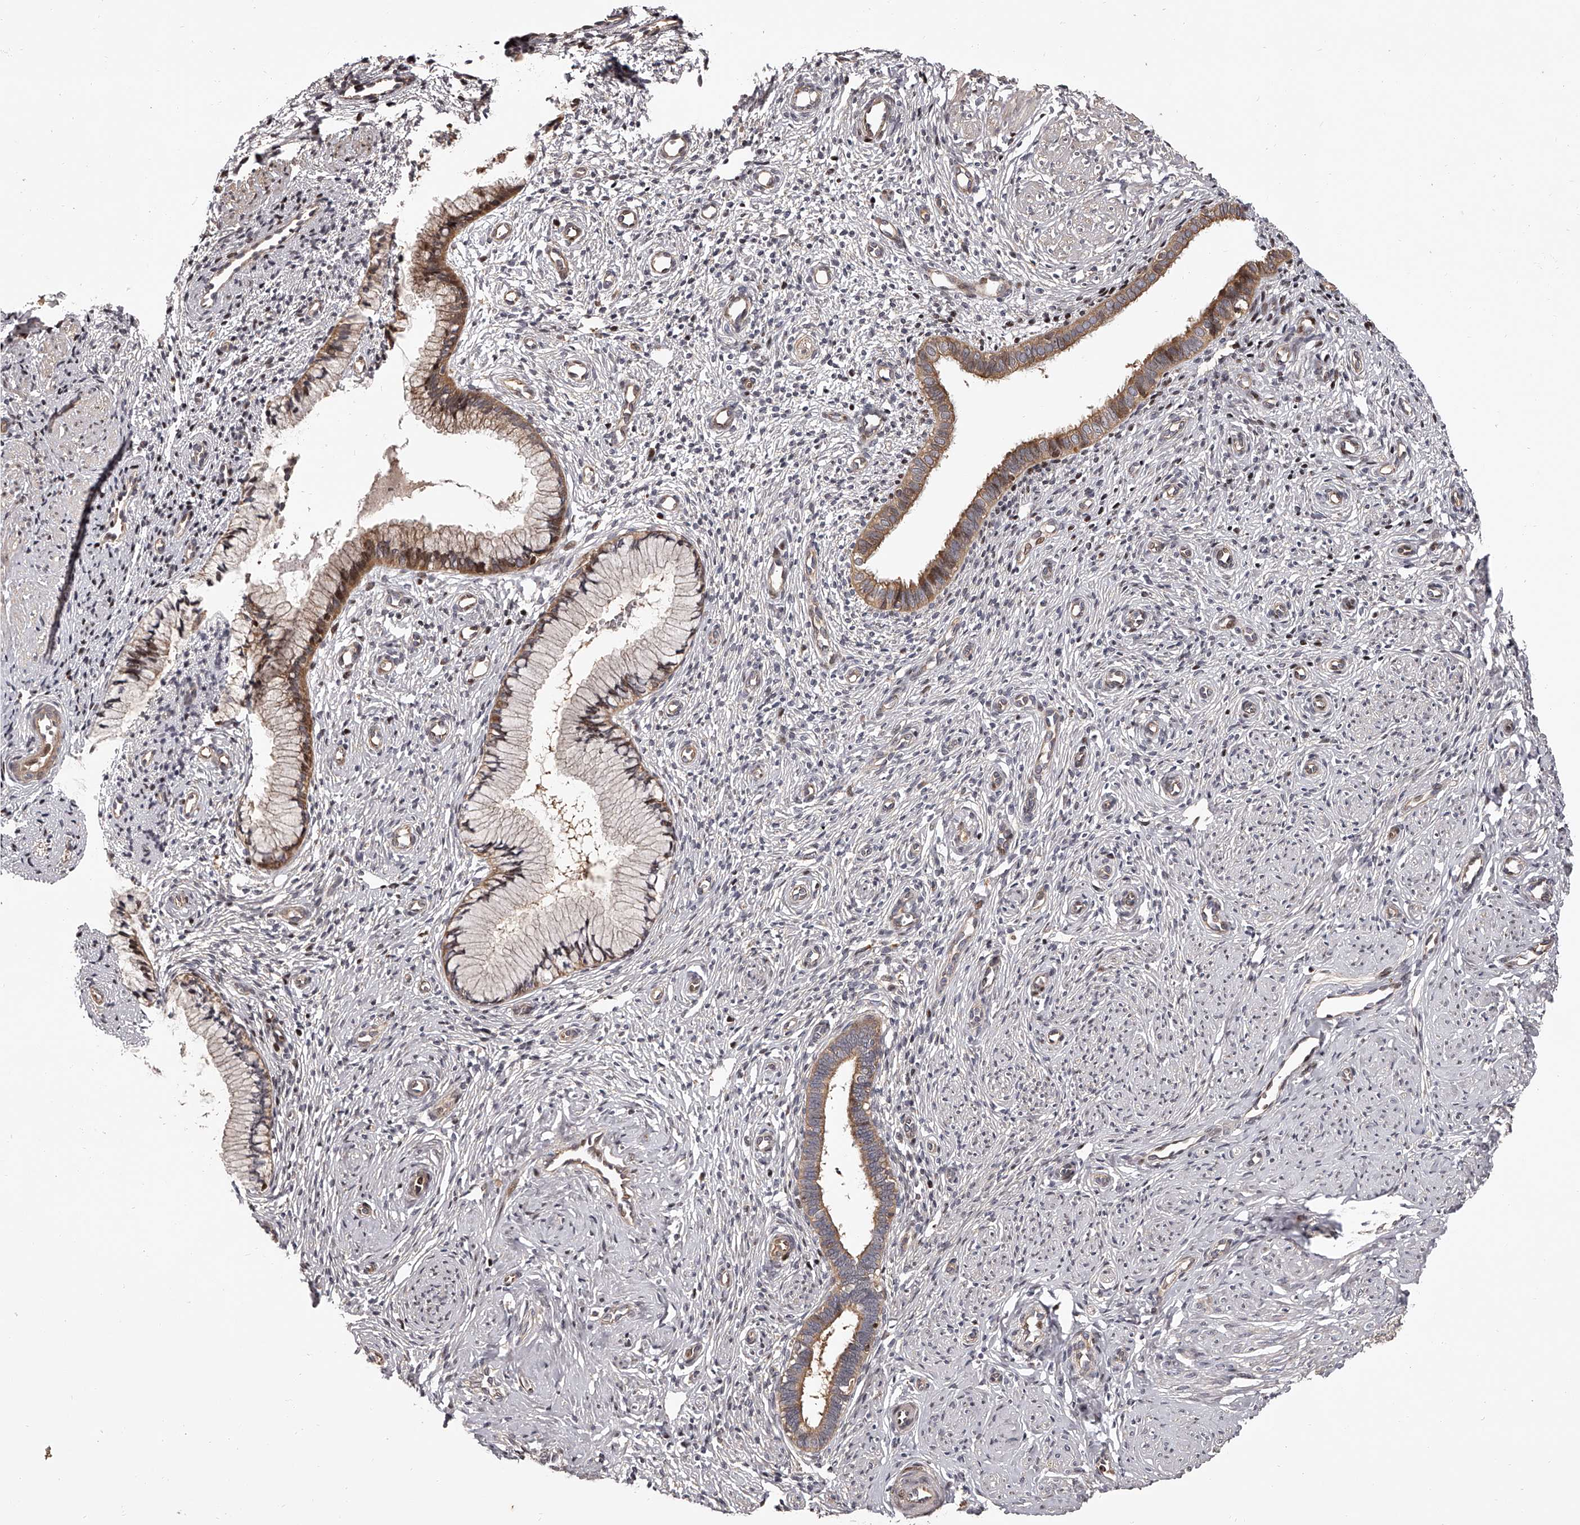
{"staining": {"intensity": "moderate", "quantity": ">75%", "location": "cytoplasmic/membranous,nuclear"}, "tissue": "cervix", "cell_type": "Glandular cells", "image_type": "normal", "snomed": [{"axis": "morphology", "description": "Normal tissue, NOS"}, {"axis": "topography", "description": "Cervix"}], "caption": "Immunohistochemistry (IHC) micrograph of unremarkable cervix: cervix stained using IHC reveals medium levels of moderate protein expression localized specifically in the cytoplasmic/membranous,nuclear of glandular cells, appearing as a cytoplasmic/membranous,nuclear brown color.", "gene": "PFDN2", "patient": {"sex": "female", "age": 27}}